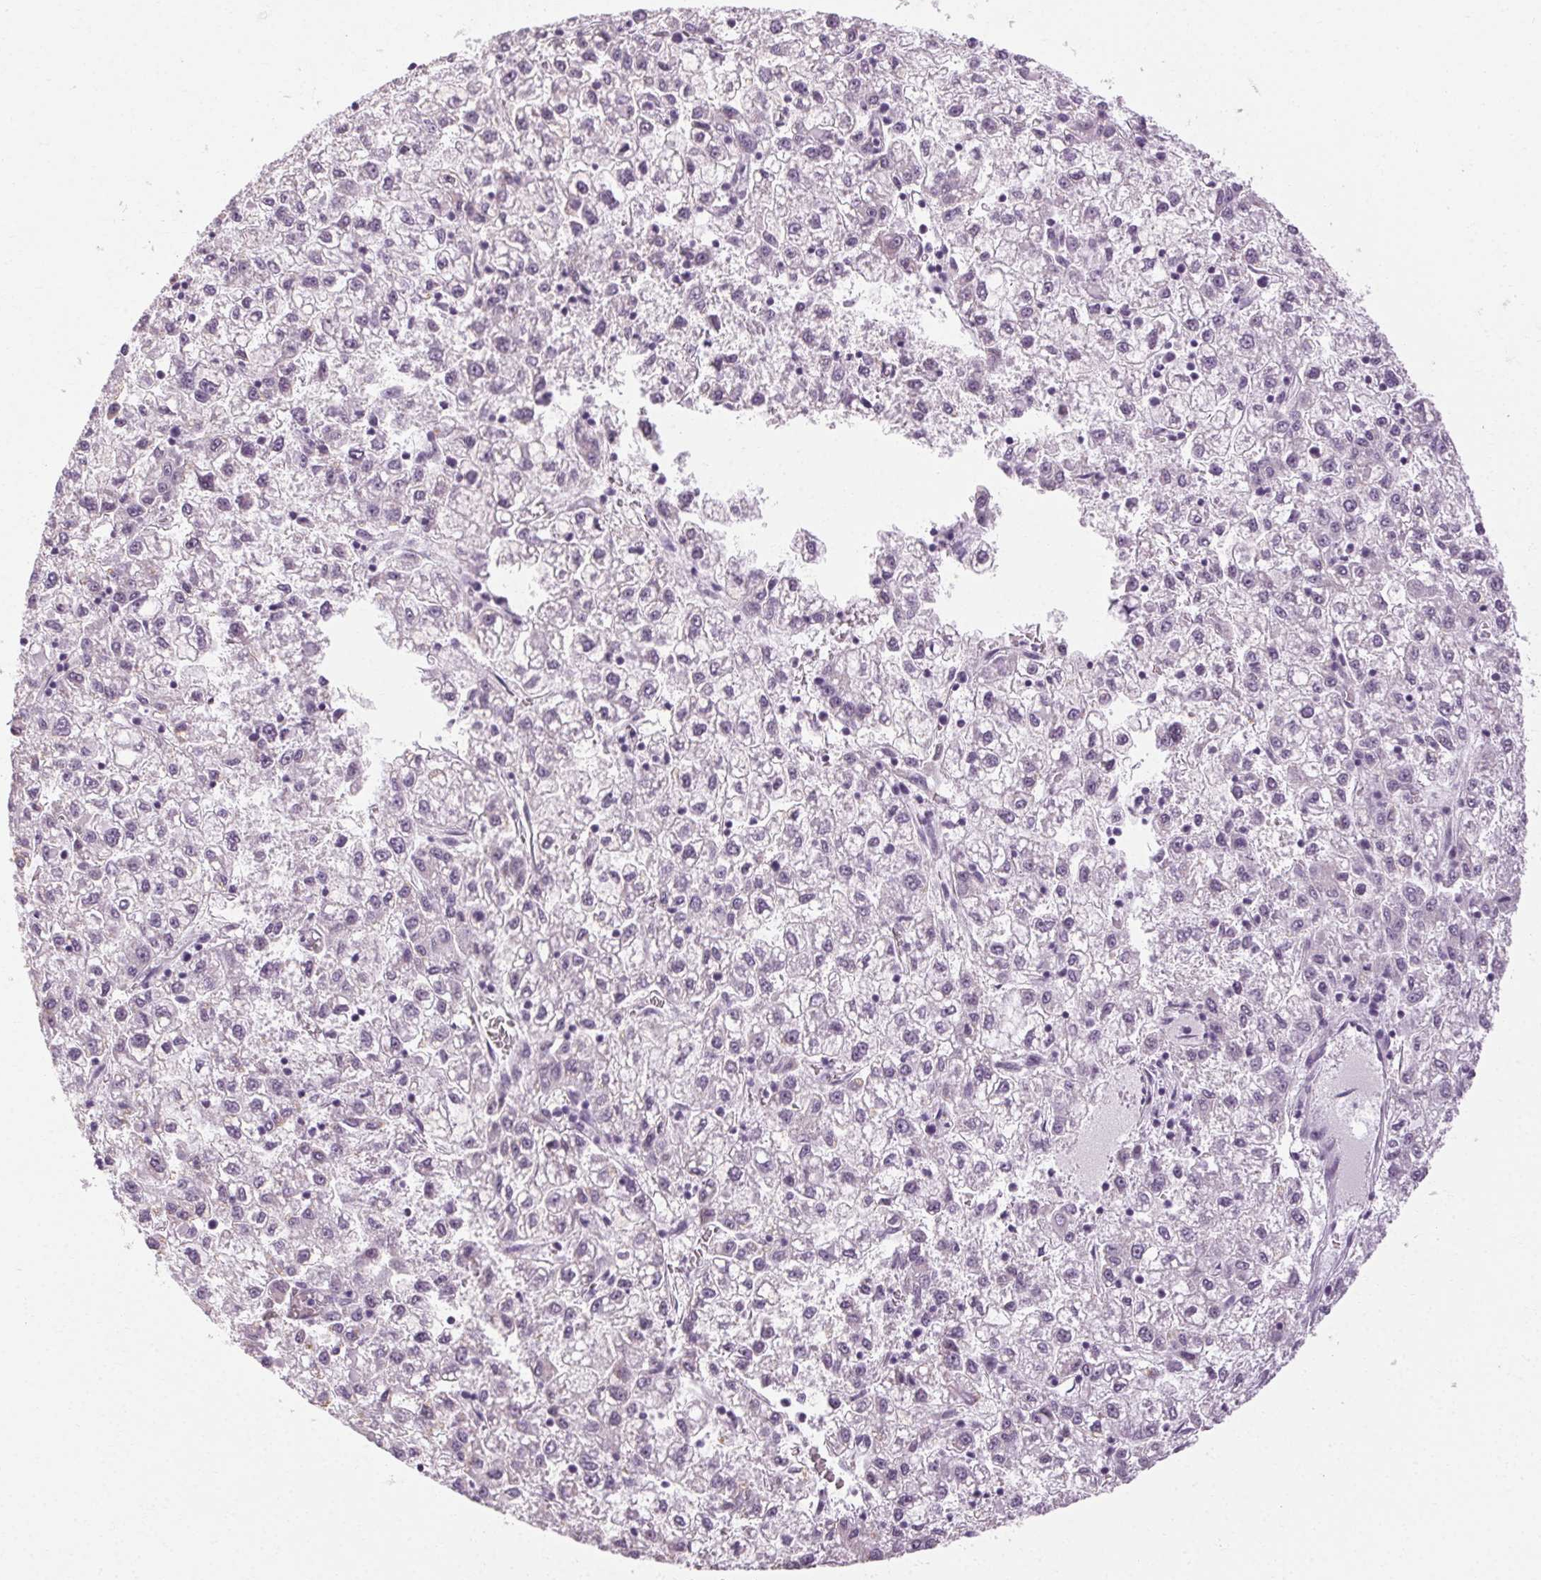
{"staining": {"intensity": "negative", "quantity": "none", "location": "none"}, "tissue": "liver cancer", "cell_type": "Tumor cells", "image_type": "cancer", "snomed": [{"axis": "morphology", "description": "Carcinoma, Hepatocellular, NOS"}, {"axis": "topography", "description": "Liver"}], "caption": "This is an IHC micrograph of liver cancer (hepatocellular carcinoma). There is no expression in tumor cells.", "gene": "POMC", "patient": {"sex": "male", "age": 40}}